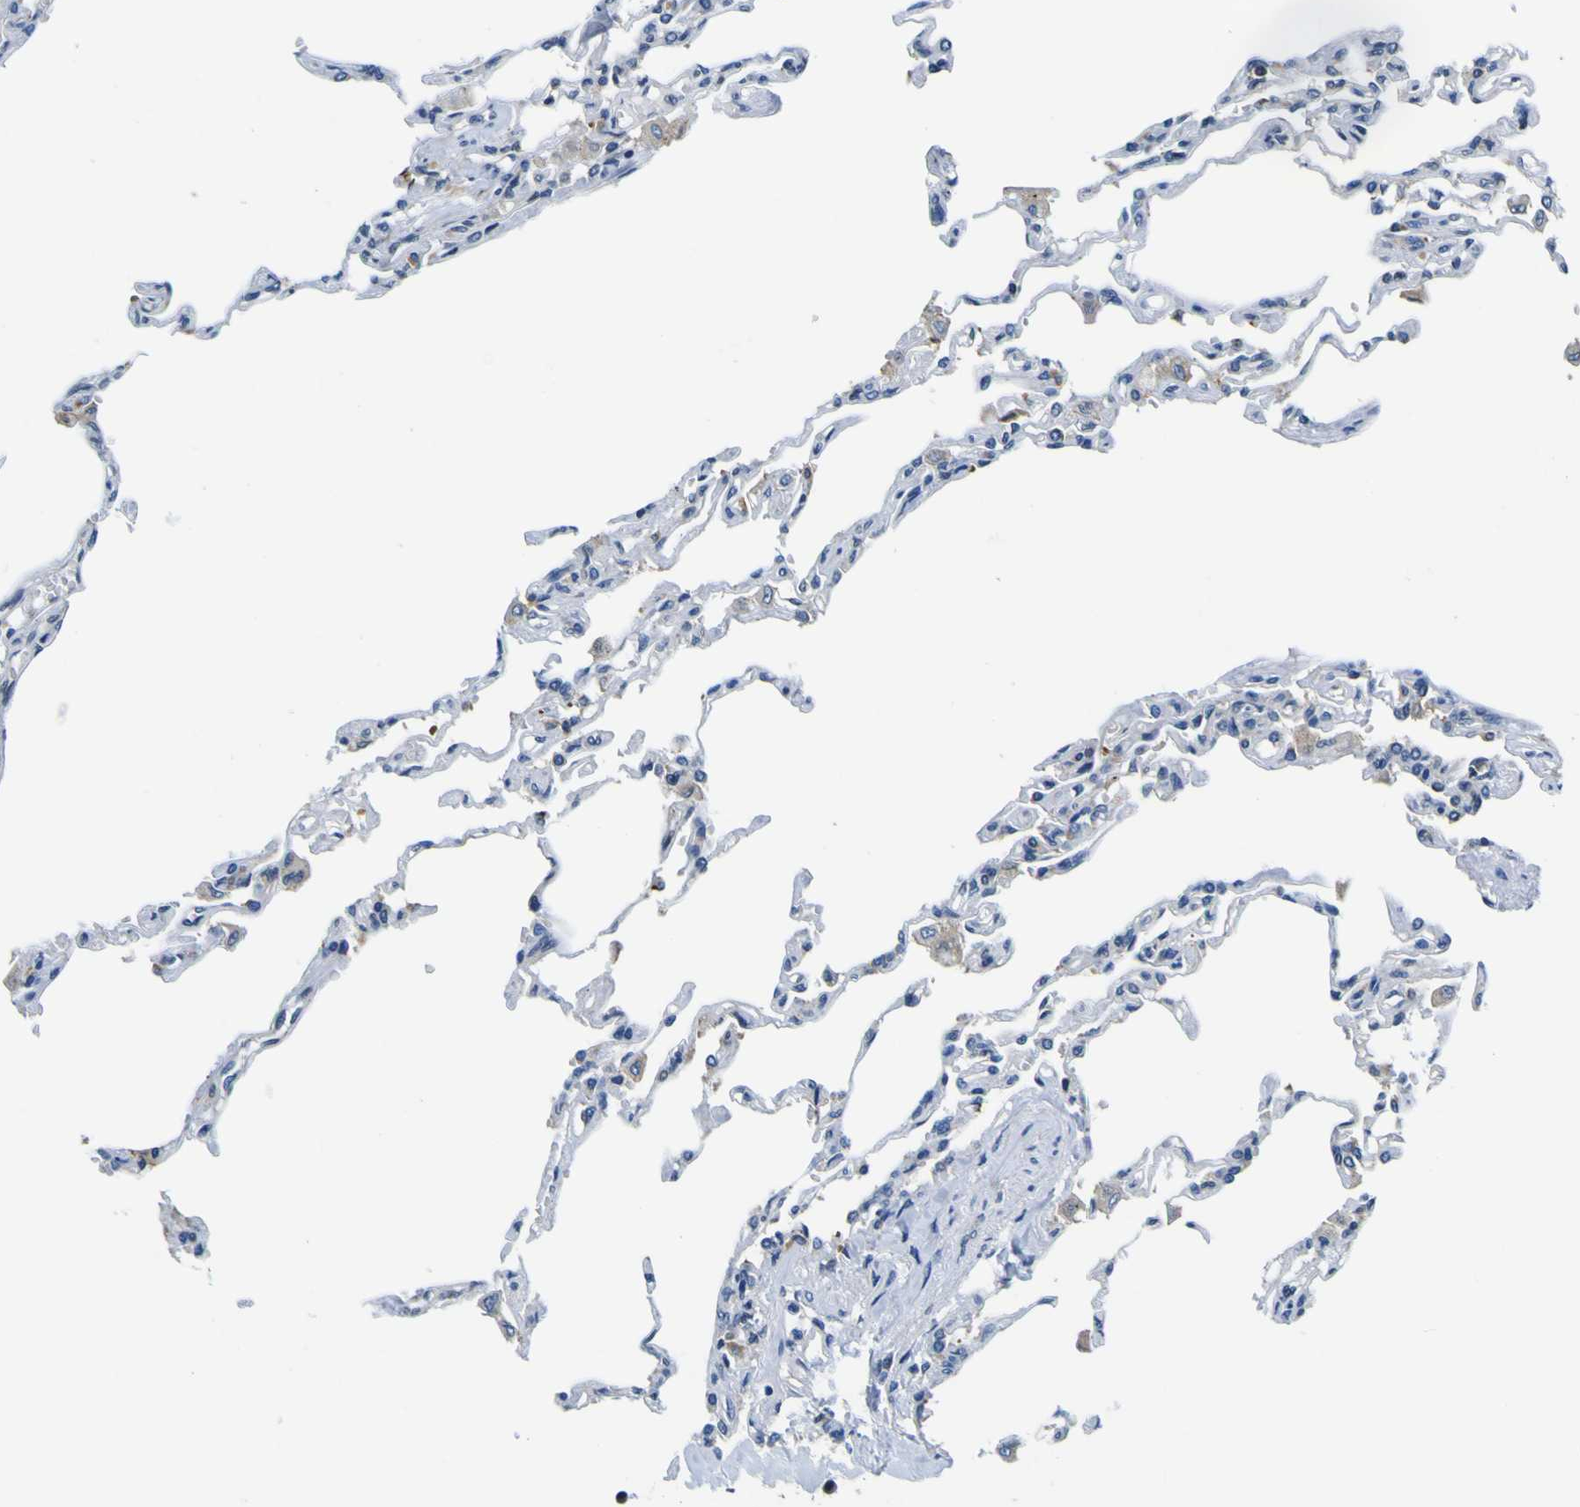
{"staining": {"intensity": "weak", "quantity": "<25%", "location": "cytoplasmic/membranous"}, "tissue": "lung", "cell_type": "Alveolar cells", "image_type": "normal", "snomed": [{"axis": "morphology", "description": "Normal tissue, NOS"}, {"axis": "topography", "description": "Lung"}], "caption": "Micrograph shows no significant protein expression in alveolar cells of unremarkable lung. (Immunohistochemistry, brightfield microscopy, high magnification).", "gene": "NLRP3", "patient": {"sex": "male", "age": 21}}